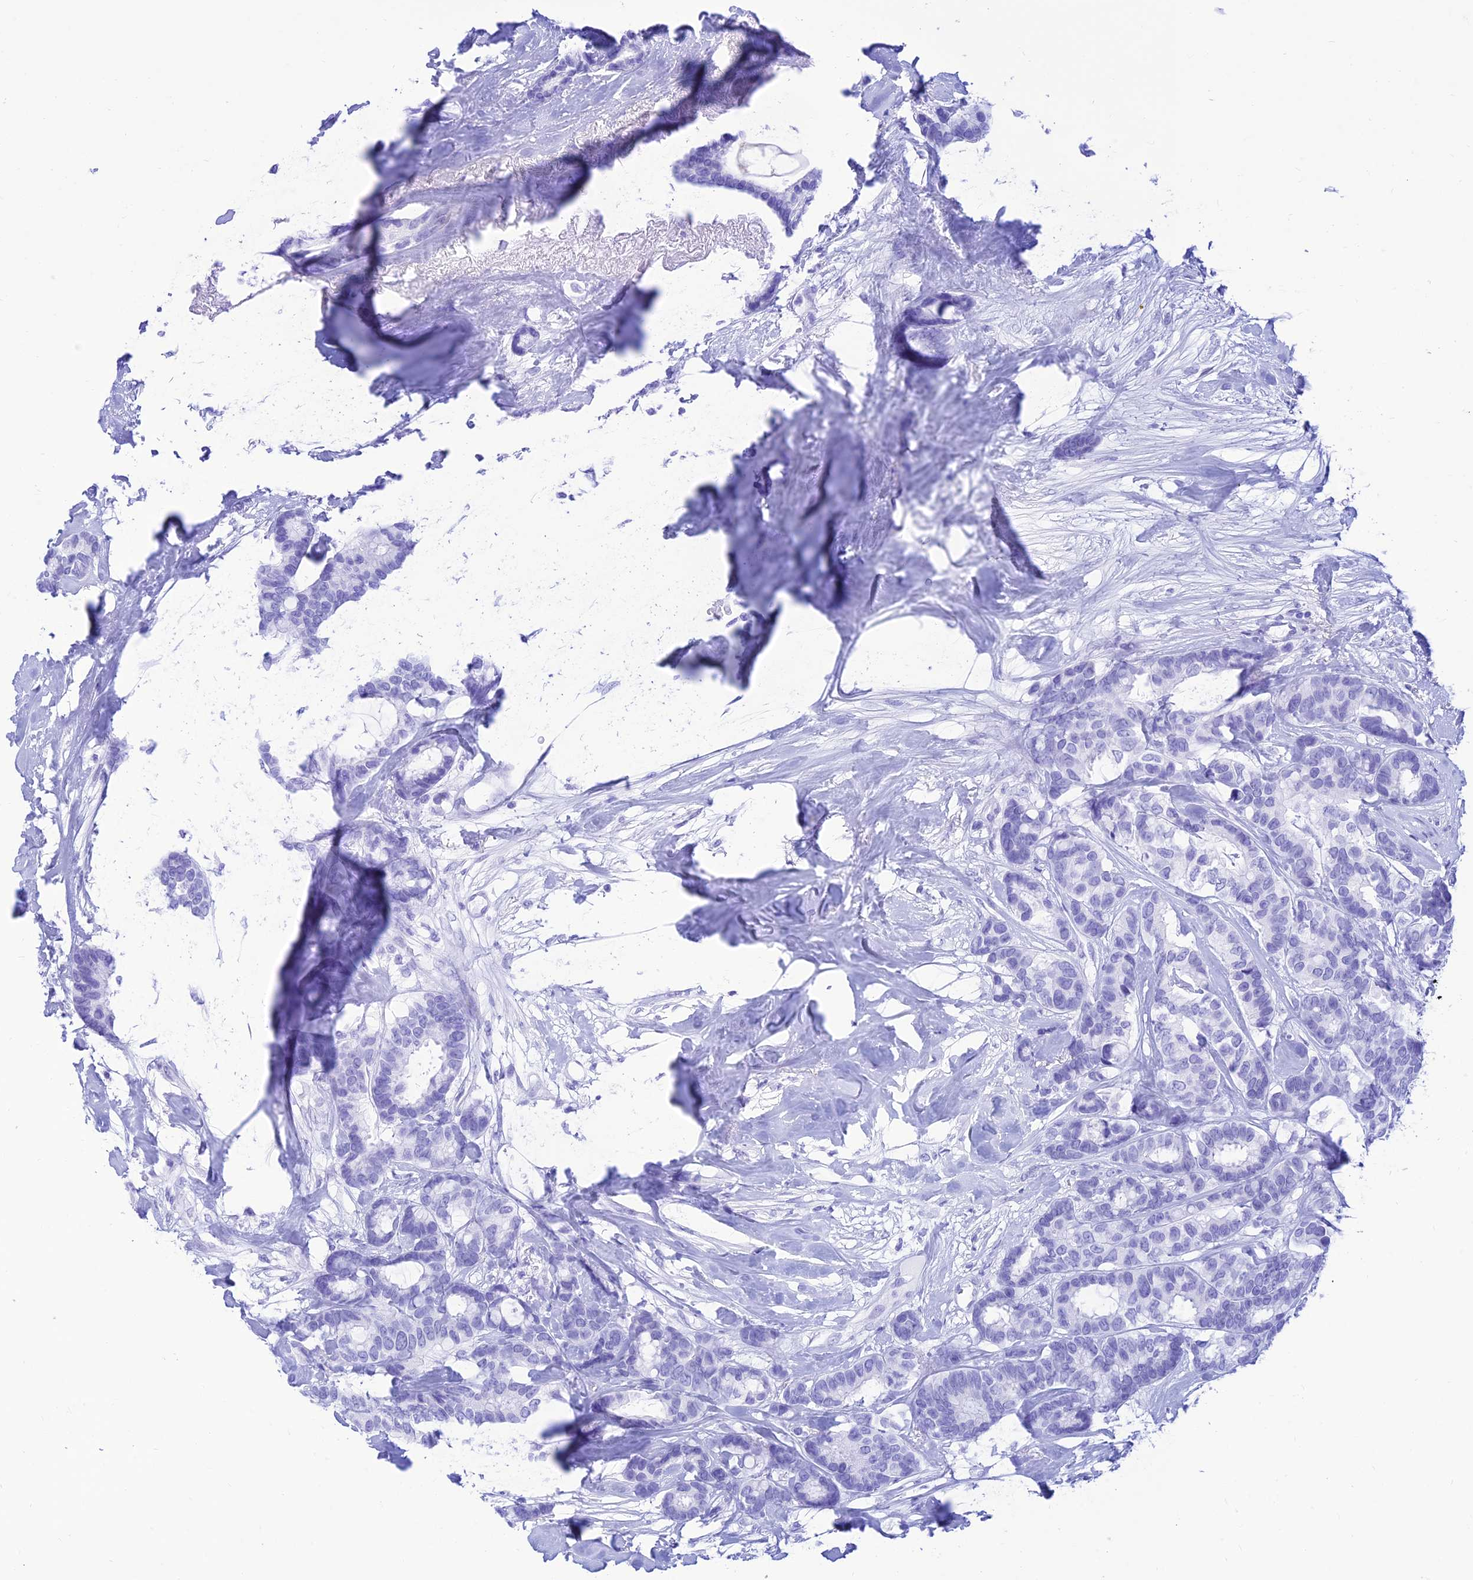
{"staining": {"intensity": "negative", "quantity": "none", "location": "none"}, "tissue": "breast cancer", "cell_type": "Tumor cells", "image_type": "cancer", "snomed": [{"axis": "morphology", "description": "Duct carcinoma"}, {"axis": "topography", "description": "Breast"}], "caption": "Tumor cells show no significant protein expression in intraductal carcinoma (breast). (DAB (3,3'-diaminobenzidine) IHC with hematoxylin counter stain).", "gene": "PRNP", "patient": {"sex": "female", "age": 87}}